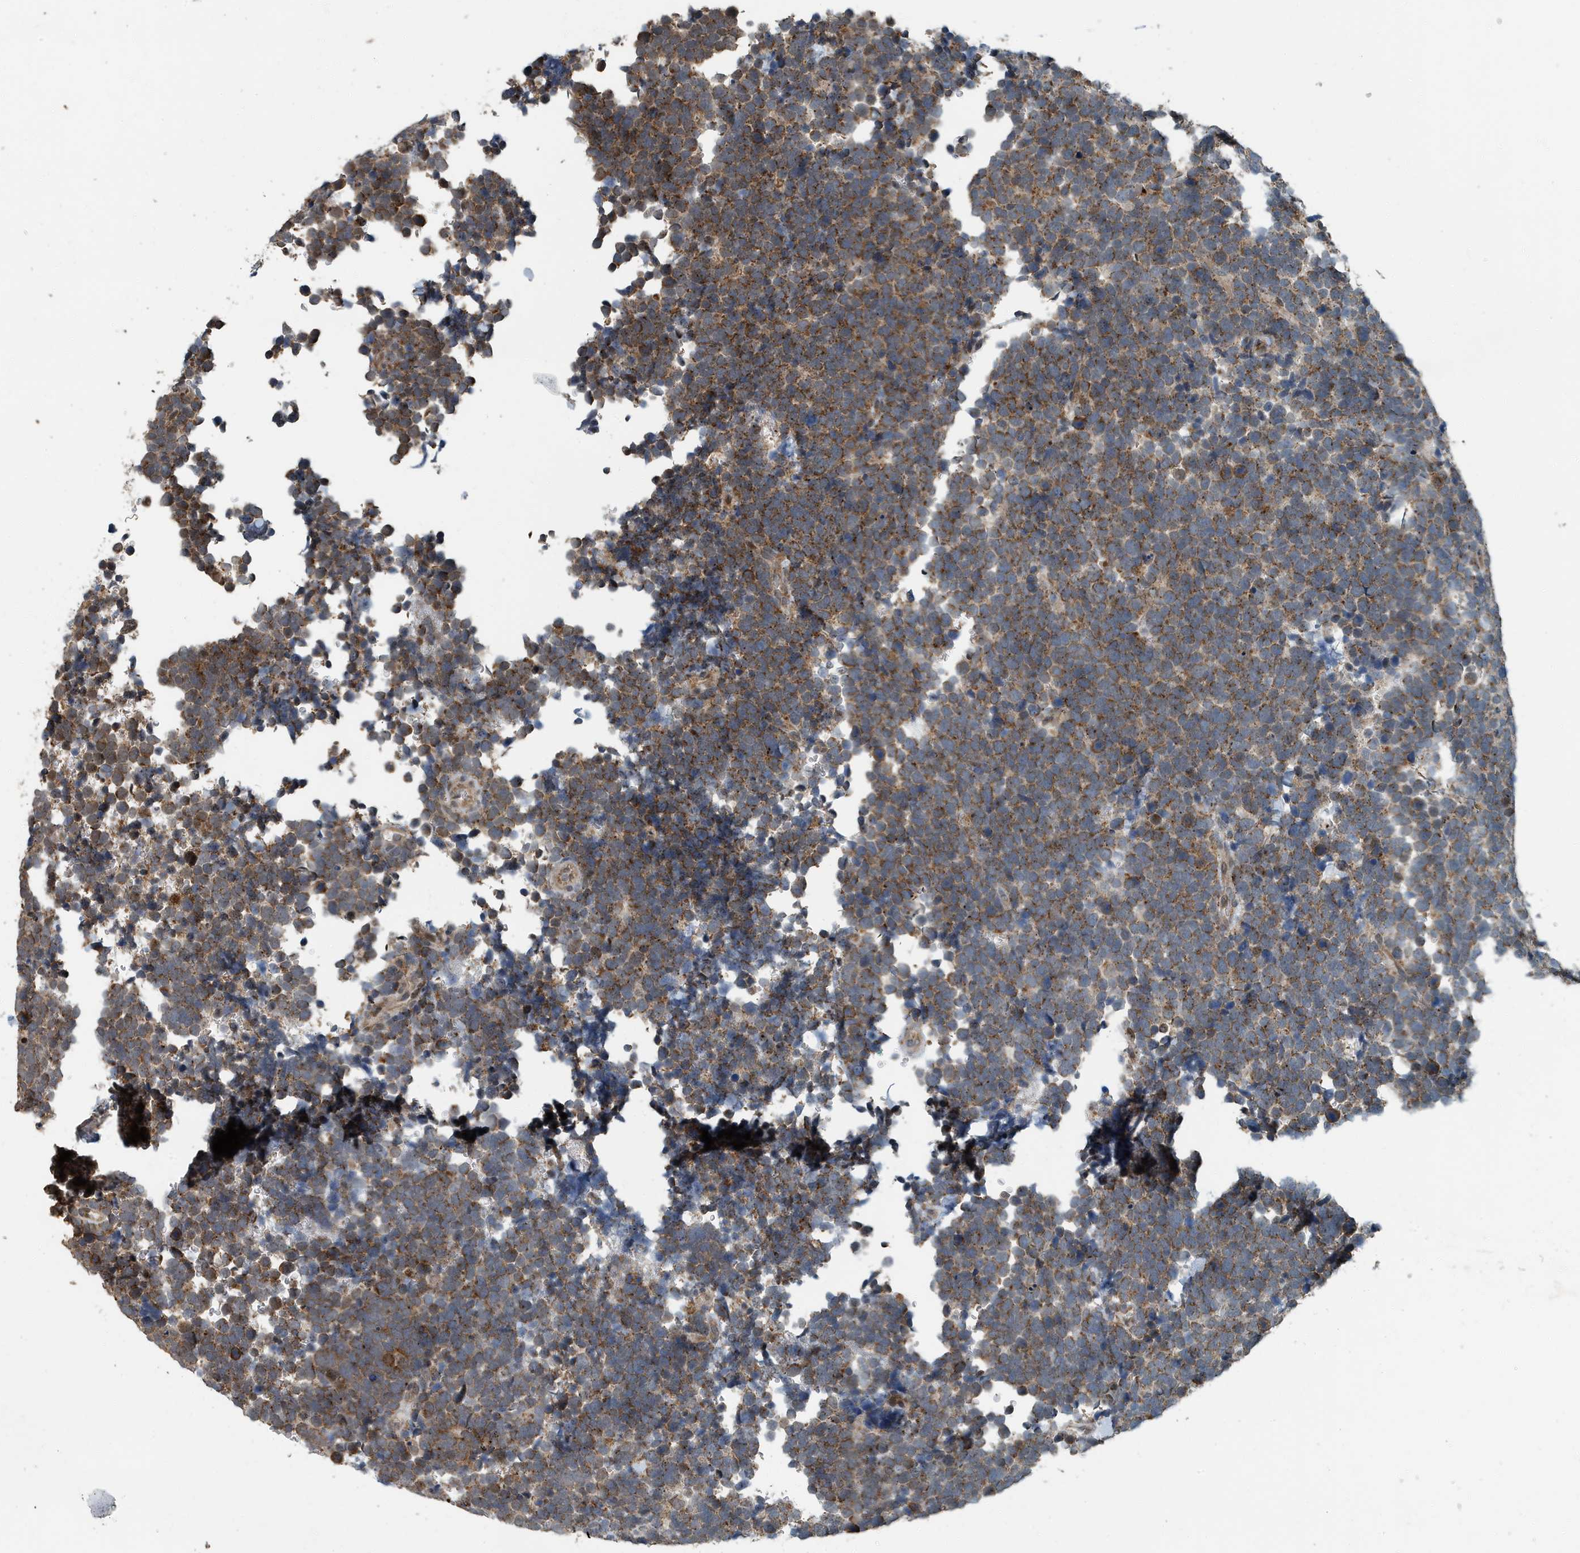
{"staining": {"intensity": "moderate", "quantity": ">75%", "location": "cytoplasmic/membranous"}, "tissue": "urothelial cancer", "cell_type": "Tumor cells", "image_type": "cancer", "snomed": [{"axis": "morphology", "description": "Urothelial carcinoma, High grade"}, {"axis": "topography", "description": "Urinary bladder"}], "caption": "Human urothelial cancer stained with a brown dye displays moderate cytoplasmic/membranous positive staining in about >75% of tumor cells.", "gene": "KIF15", "patient": {"sex": "female", "age": 82}}